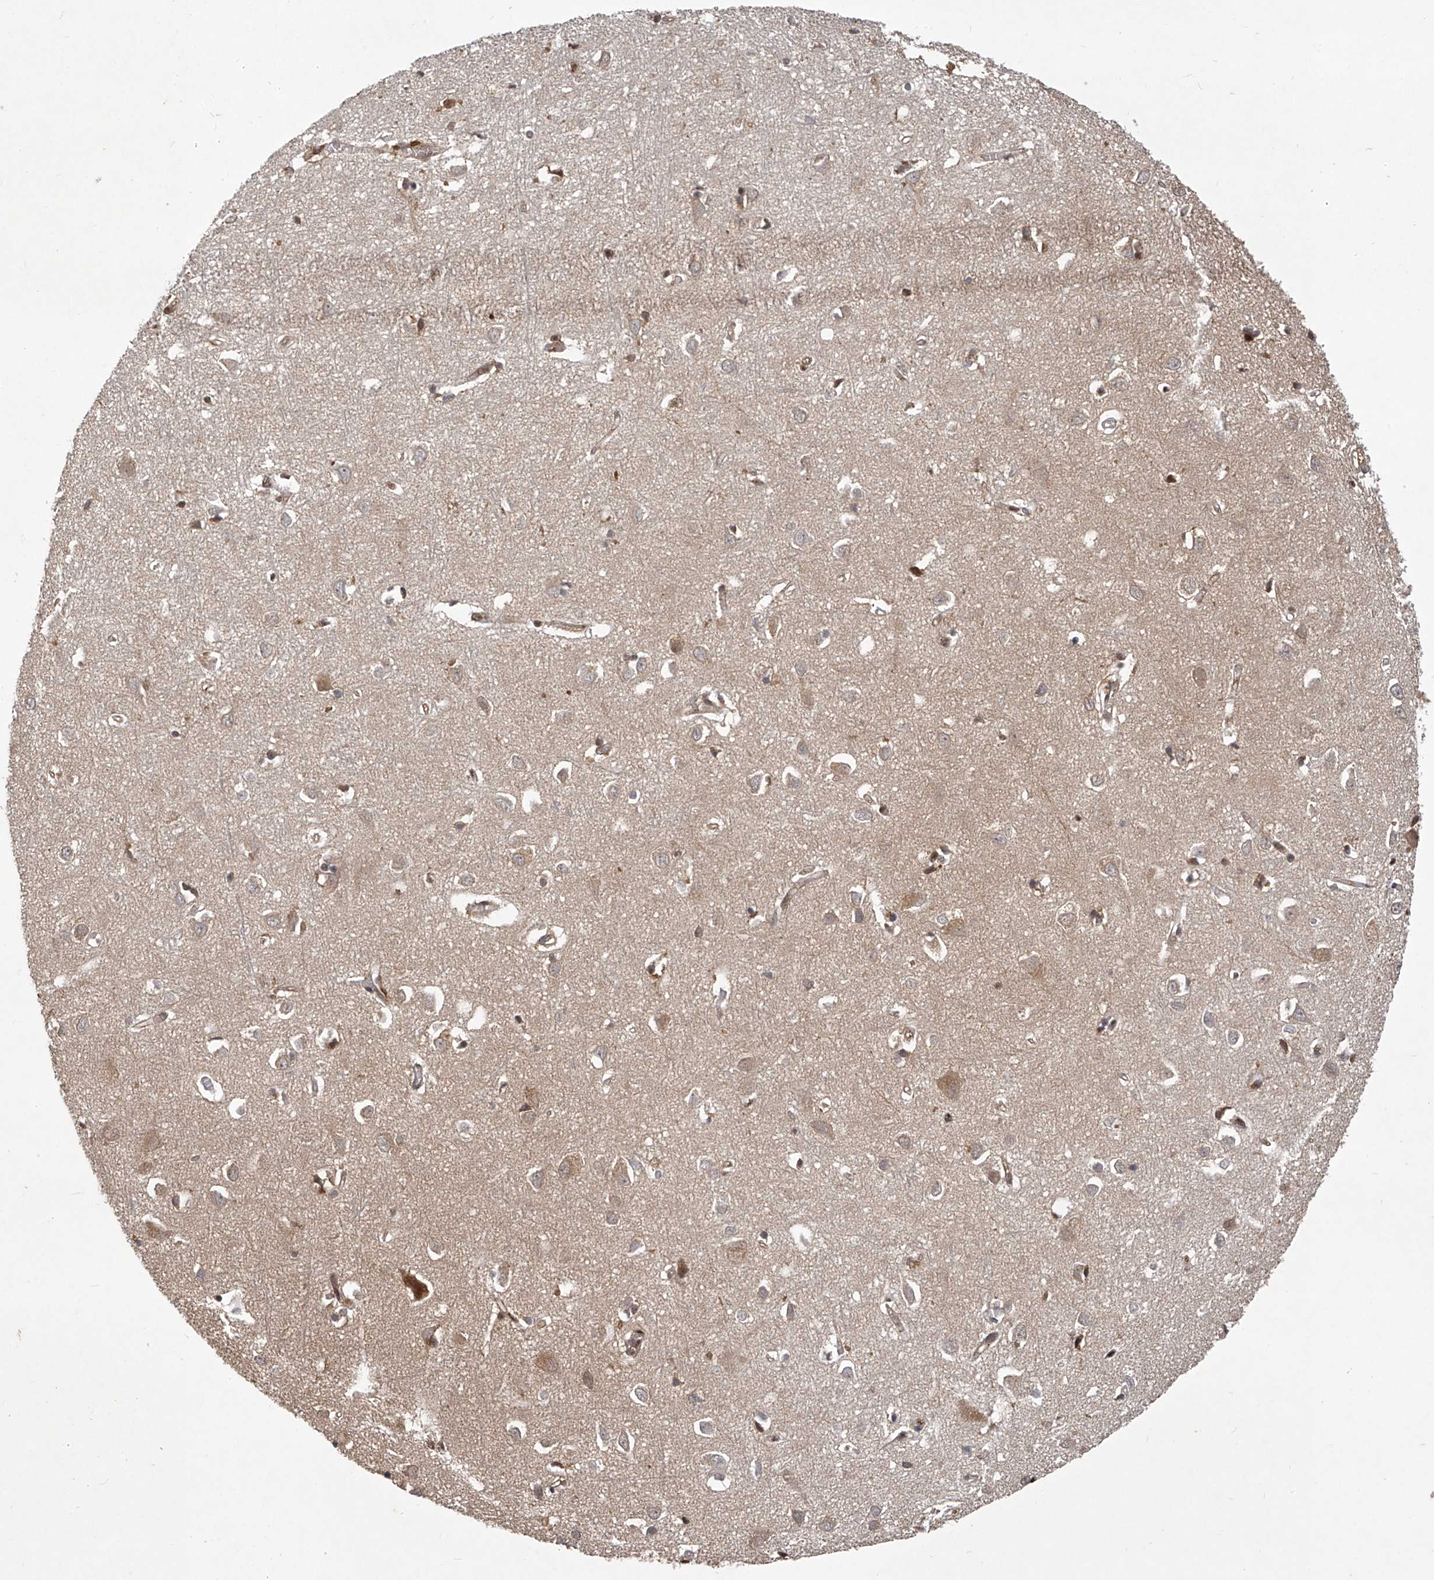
{"staining": {"intensity": "weak", "quantity": ">75%", "location": "cytoplasmic/membranous"}, "tissue": "cerebral cortex", "cell_type": "Endothelial cells", "image_type": "normal", "snomed": [{"axis": "morphology", "description": "Normal tissue, NOS"}, {"axis": "topography", "description": "Cerebral cortex"}], "caption": "Protein staining shows weak cytoplasmic/membranous expression in approximately >75% of endothelial cells in normal cerebral cortex. Ihc stains the protein in brown and the nuclei are stained blue.", "gene": "PSMB1", "patient": {"sex": "female", "age": 64}}